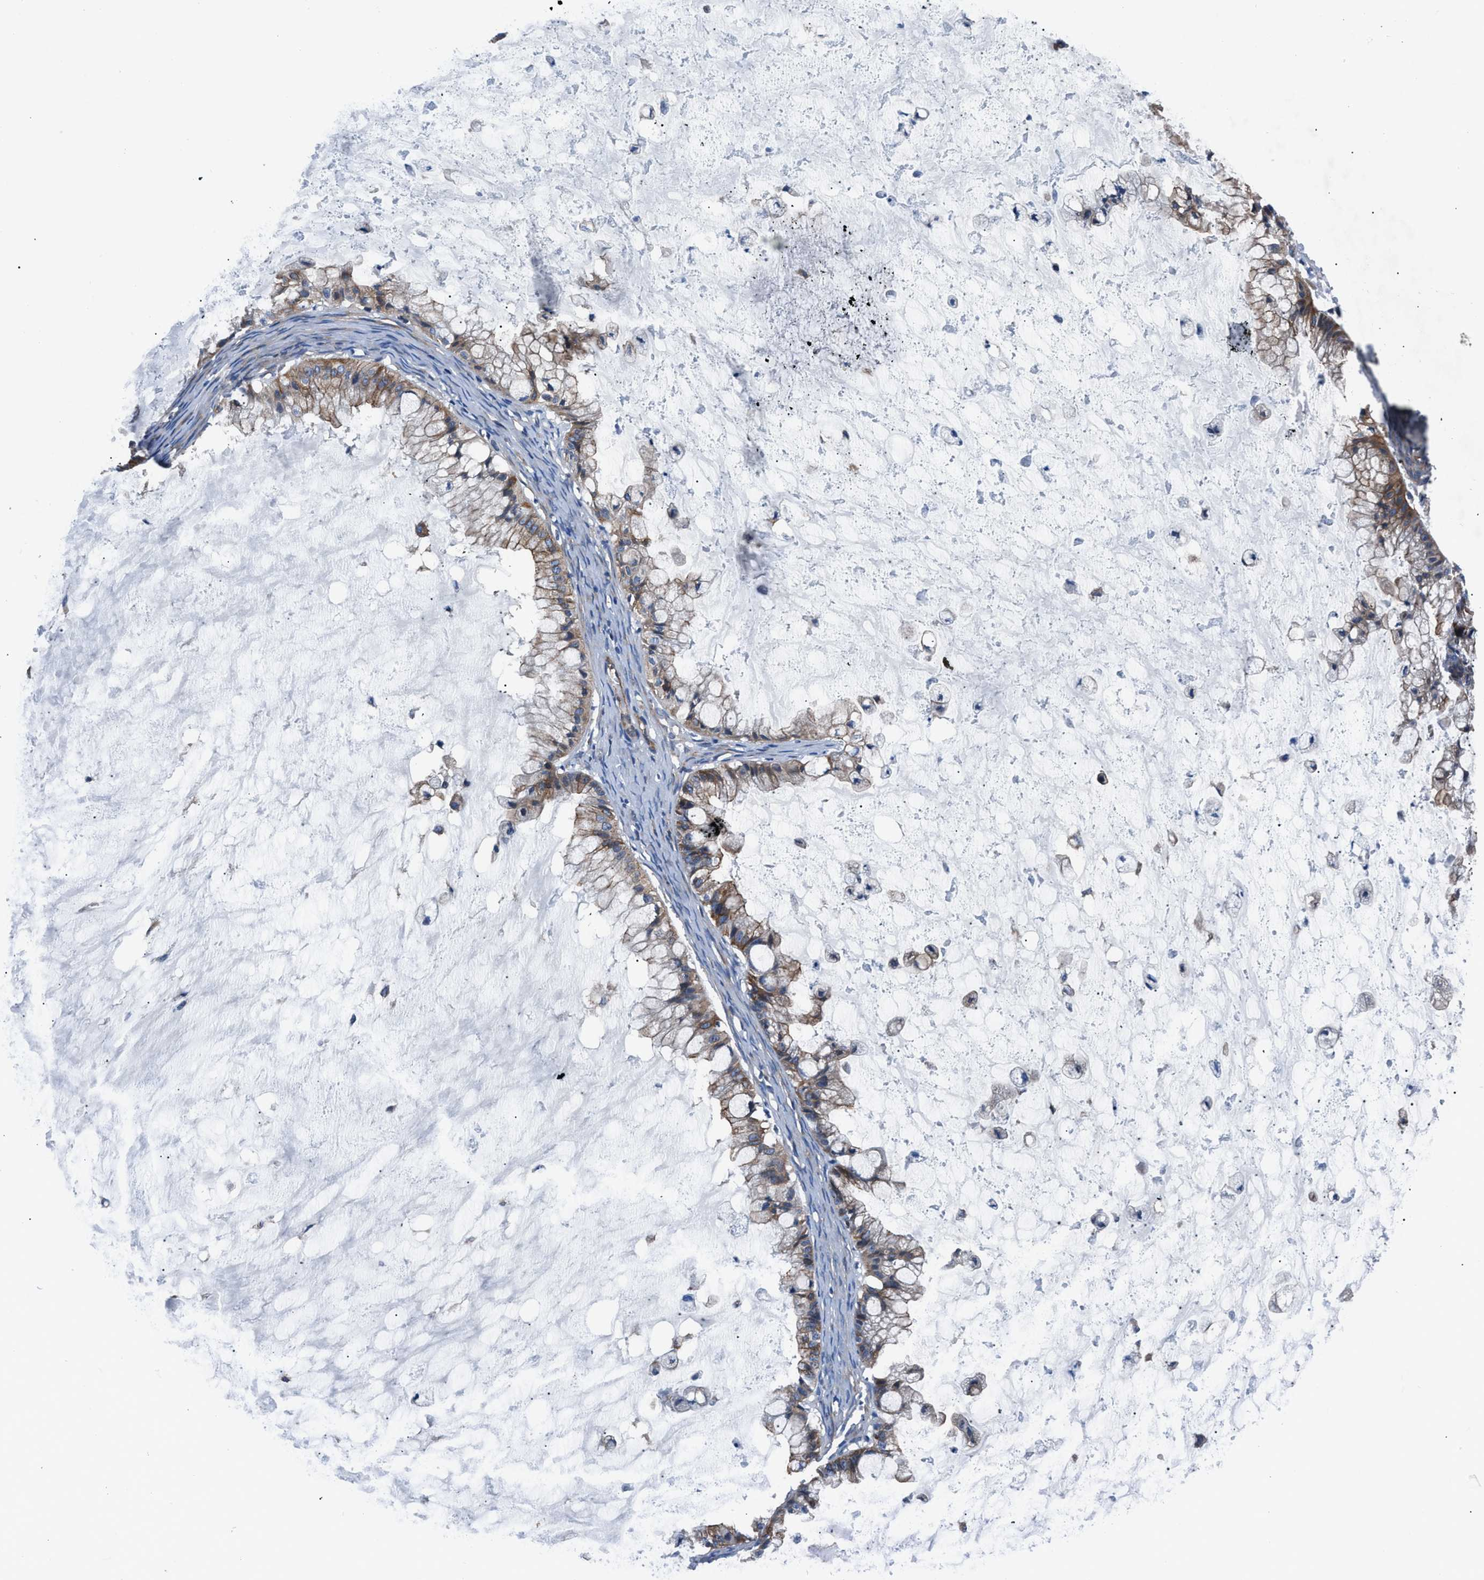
{"staining": {"intensity": "moderate", "quantity": ">75%", "location": "cytoplasmic/membranous"}, "tissue": "ovarian cancer", "cell_type": "Tumor cells", "image_type": "cancer", "snomed": [{"axis": "morphology", "description": "Cystadenocarcinoma, mucinous, NOS"}, {"axis": "topography", "description": "Ovary"}], "caption": "High-magnification brightfield microscopy of ovarian cancer stained with DAB (brown) and counterstained with hematoxylin (blue). tumor cells exhibit moderate cytoplasmic/membranous positivity is present in approximately>75% of cells. Using DAB (3,3'-diaminobenzidine) (brown) and hematoxylin (blue) stains, captured at high magnification using brightfield microscopy.", "gene": "TRIP4", "patient": {"sex": "female", "age": 57}}